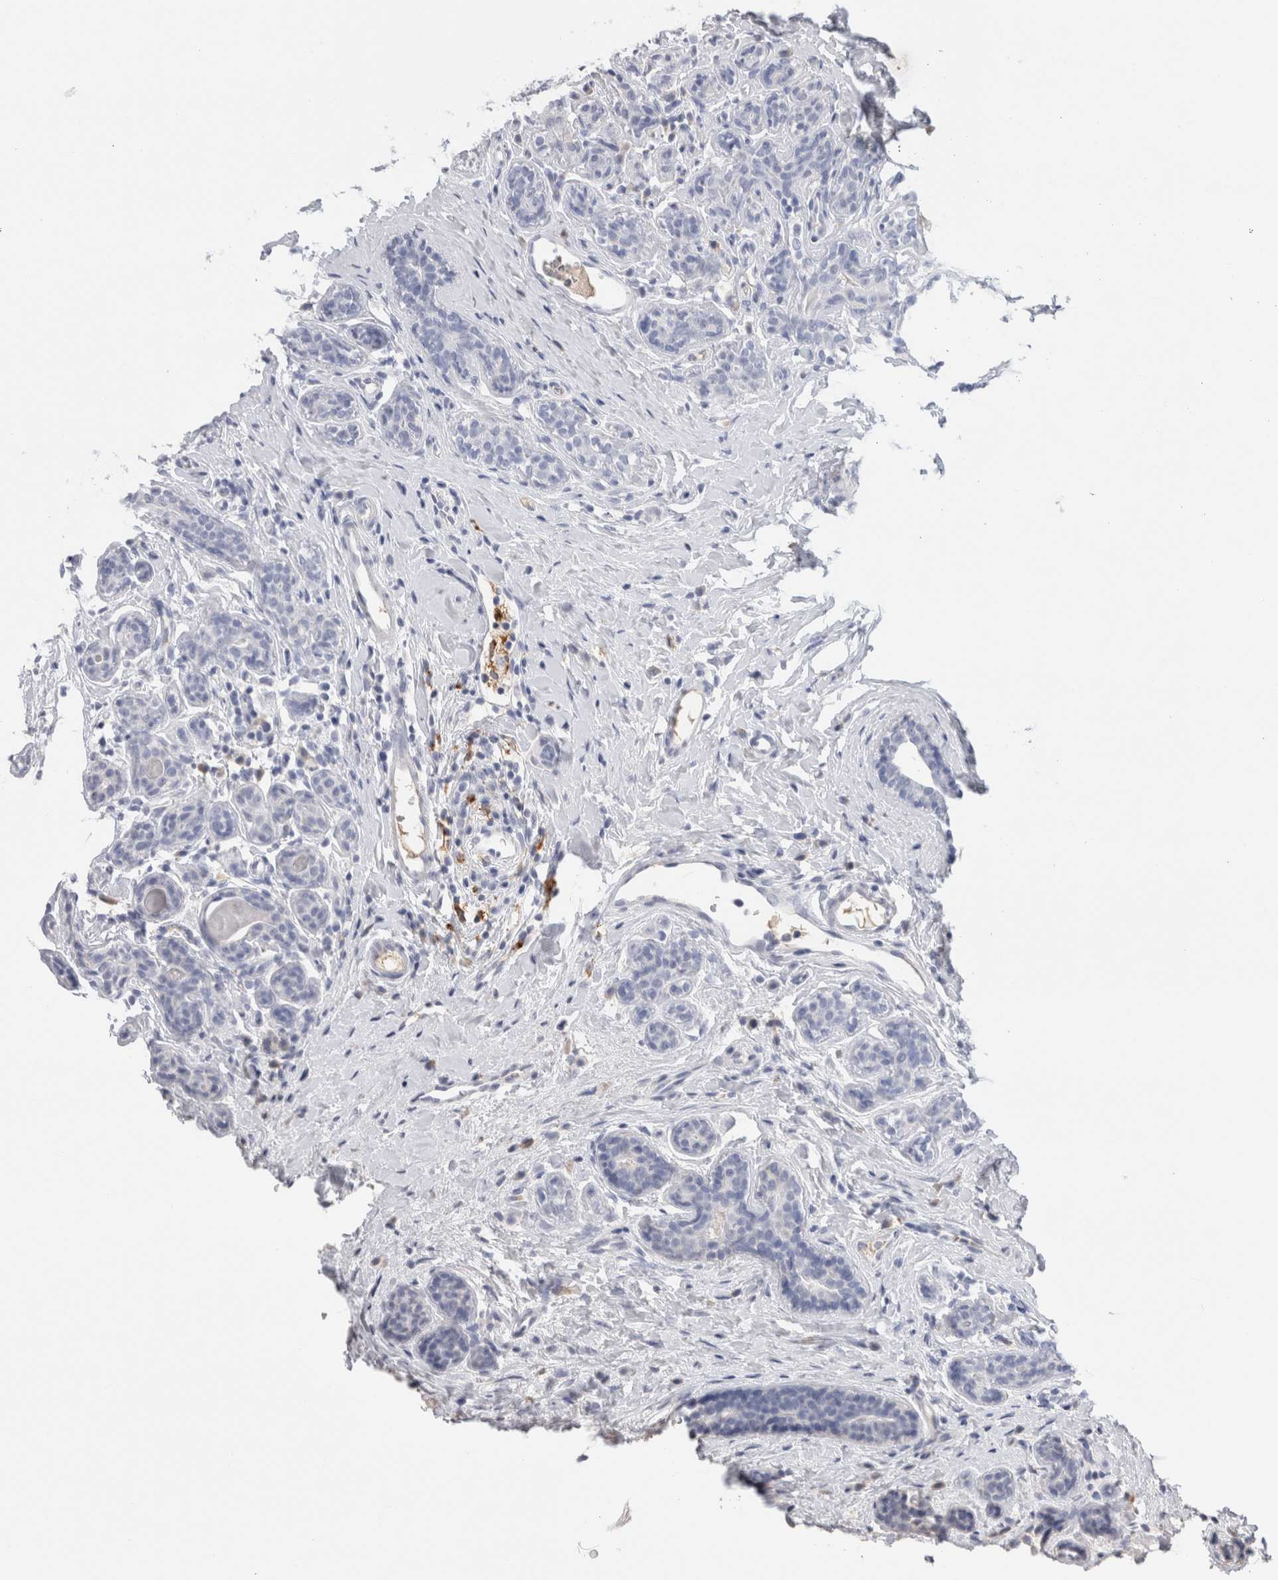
{"staining": {"intensity": "negative", "quantity": "none", "location": "none"}, "tissue": "breast cancer", "cell_type": "Tumor cells", "image_type": "cancer", "snomed": [{"axis": "morphology", "description": "Normal tissue, NOS"}, {"axis": "morphology", "description": "Duct carcinoma"}, {"axis": "topography", "description": "Breast"}], "caption": "Tumor cells are negative for protein expression in human intraductal carcinoma (breast).", "gene": "LAMP3", "patient": {"sex": "female", "age": 40}}